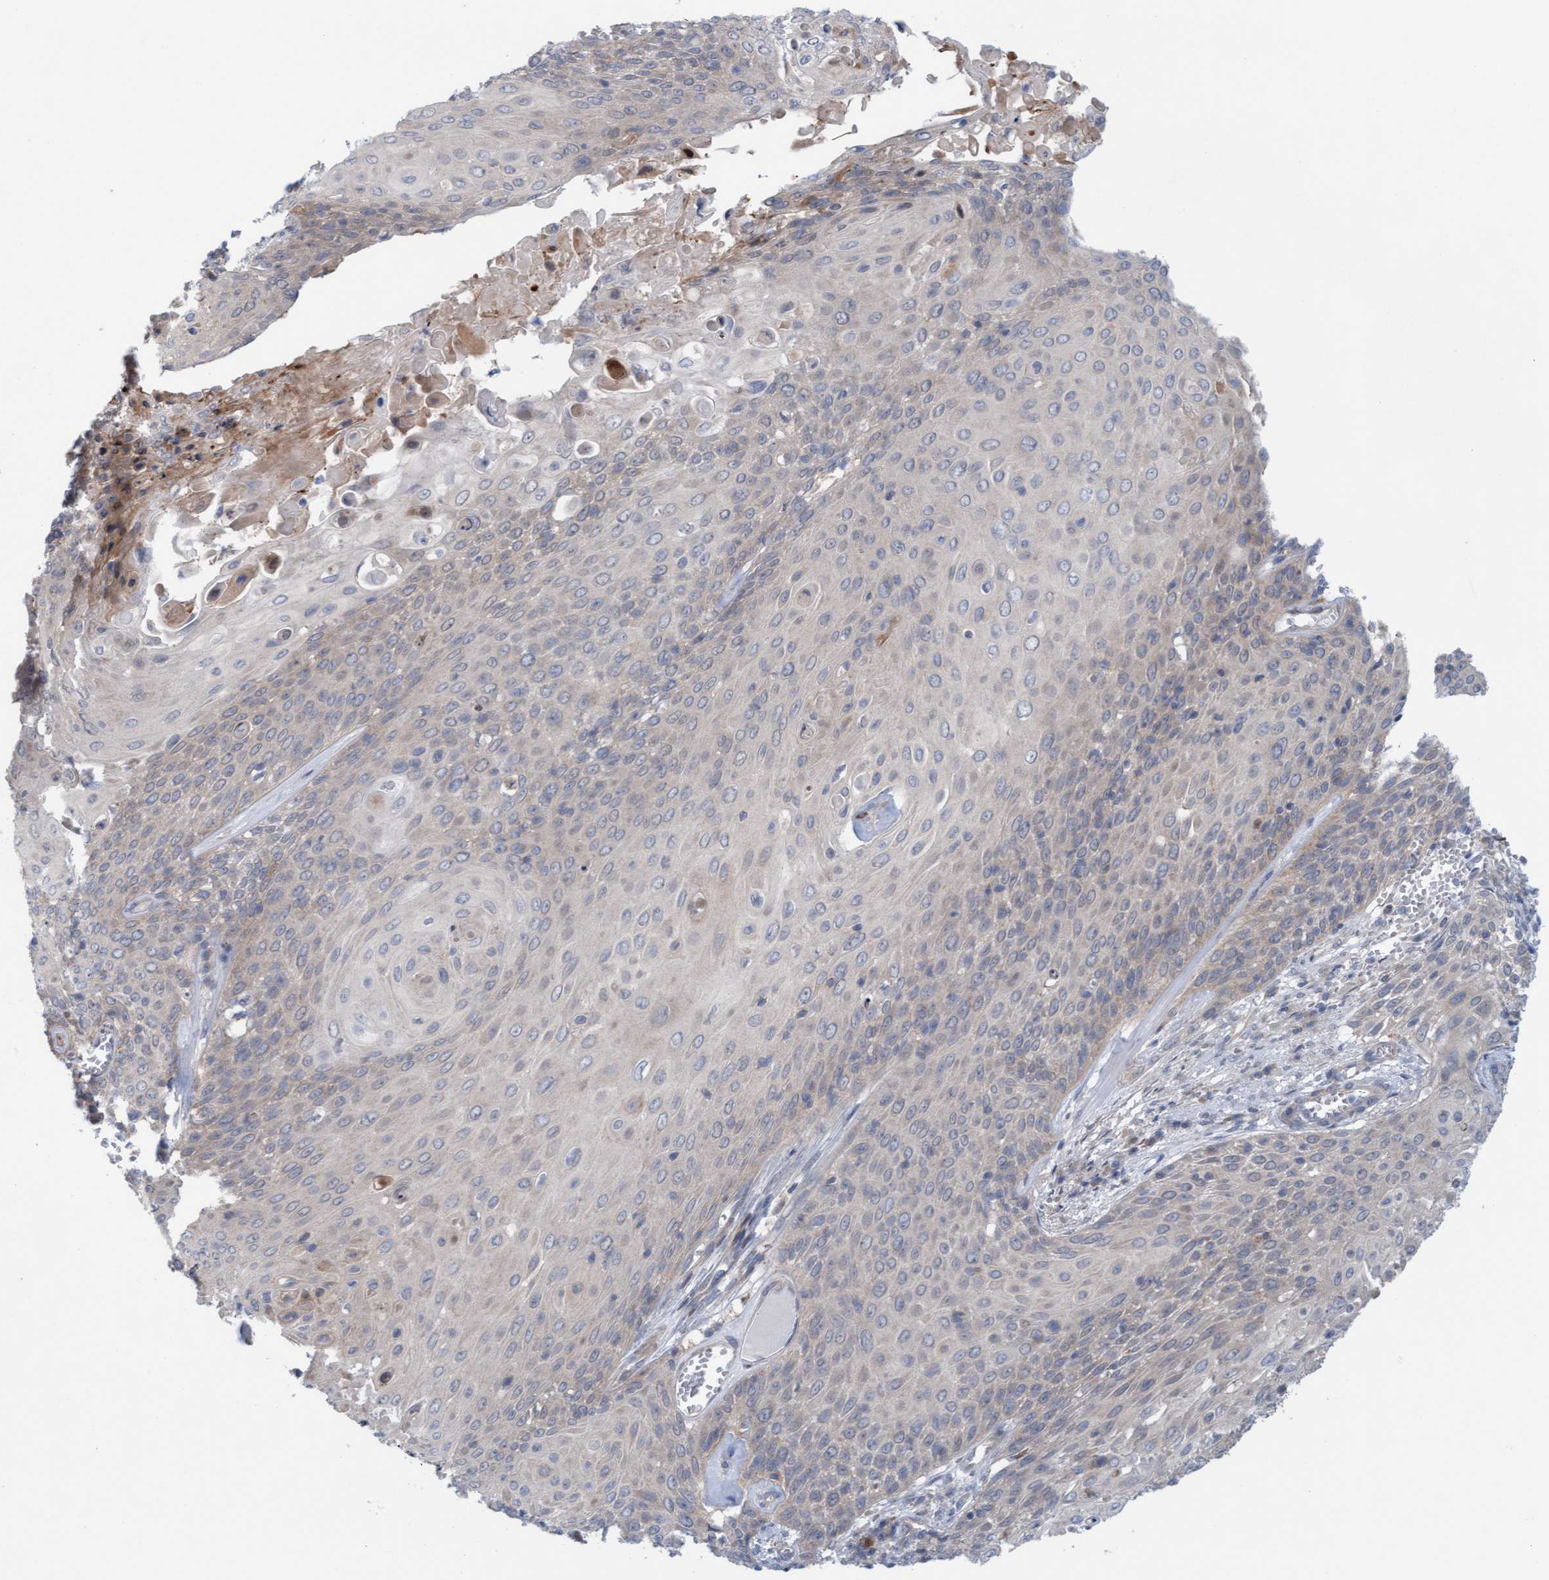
{"staining": {"intensity": "negative", "quantity": "none", "location": "none"}, "tissue": "cervical cancer", "cell_type": "Tumor cells", "image_type": "cancer", "snomed": [{"axis": "morphology", "description": "Squamous cell carcinoma, NOS"}, {"axis": "topography", "description": "Cervix"}], "caption": "Immunohistochemistry (IHC) micrograph of neoplastic tissue: cervical cancer (squamous cell carcinoma) stained with DAB demonstrates no significant protein expression in tumor cells. Brightfield microscopy of IHC stained with DAB (3,3'-diaminobenzidine) (brown) and hematoxylin (blue), captured at high magnification.", "gene": "KLHL25", "patient": {"sex": "female", "age": 39}}